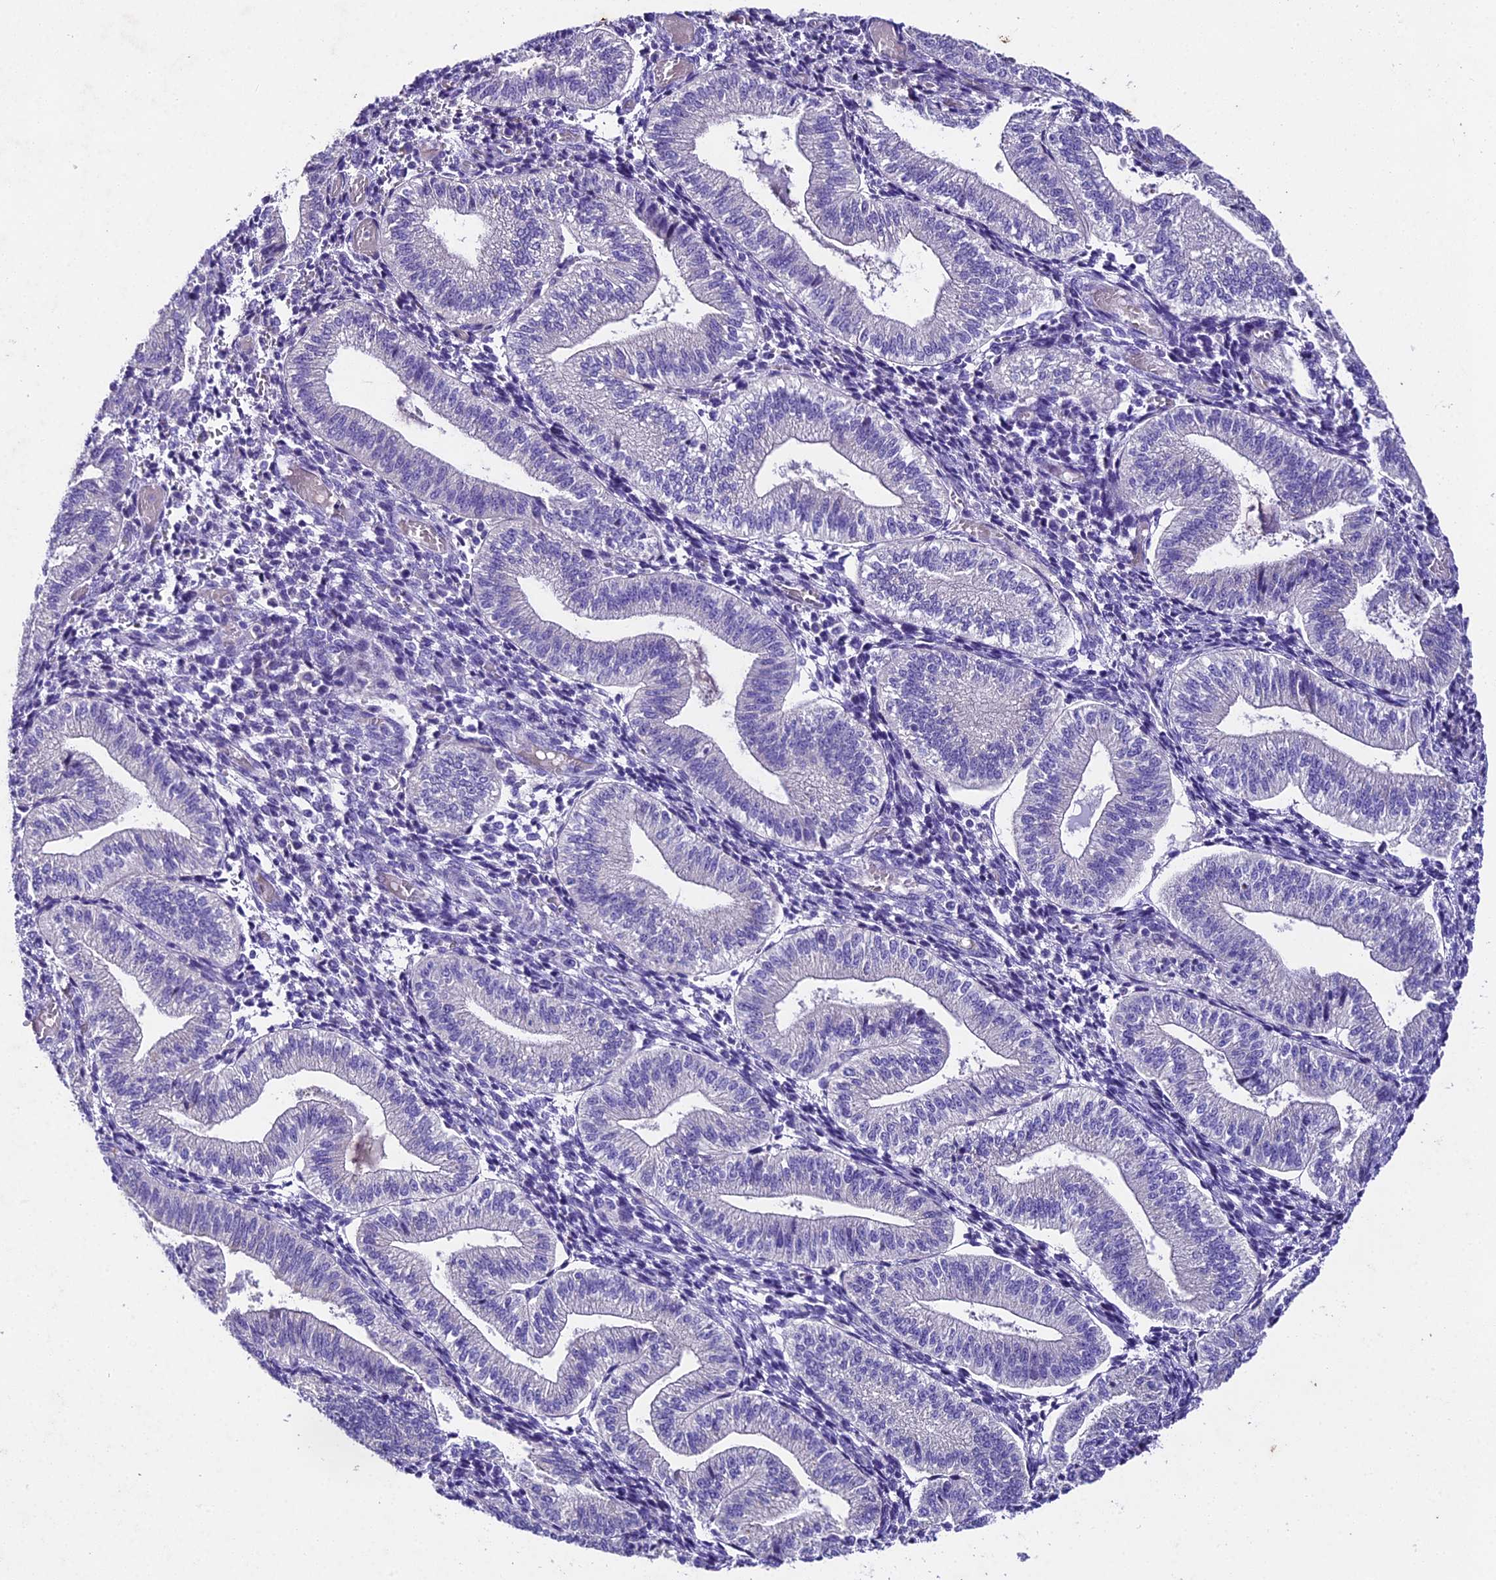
{"staining": {"intensity": "negative", "quantity": "none", "location": "none"}, "tissue": "endometrium", "cell_type": "Cells in endometrial stroma", "image_type": "normal", "snomed": [{"axis": "morphology", "description": "Normal tissue, NOS"}, {"axis": "topography", "description": "Endometrium"}], "caption": "Immunohistochemical staining of benign endometrium reveals no significant staining in cells in endometrial stroma. The staining was performed using DAB to visualize the protein expression in brown, while the nuclei were stained in blue with hematoxylin (Magnification: 20x).", "gene": "IFT140", "patient": {"sex": "female", "age": 34}}